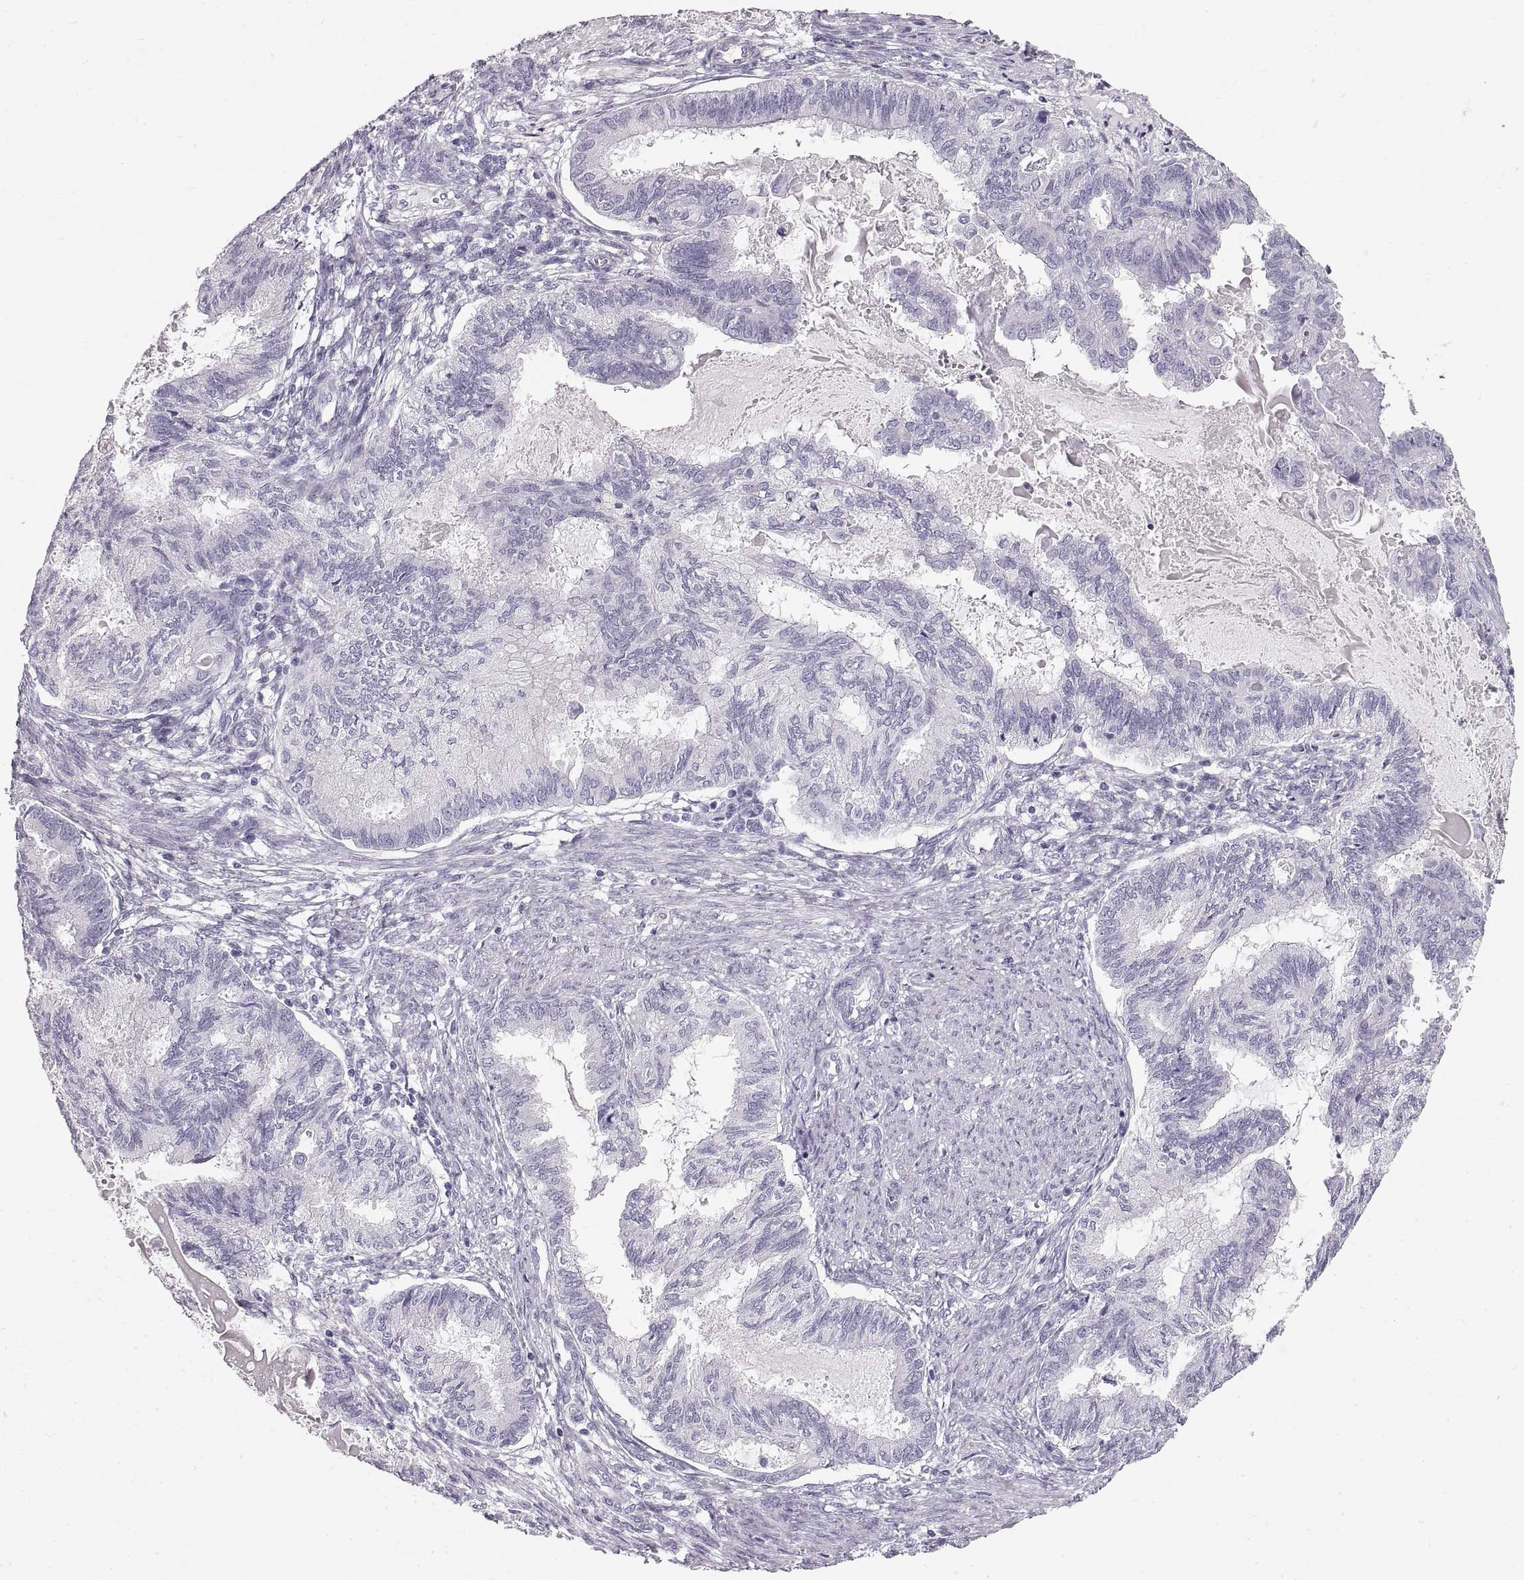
{"staining": {"intensity": "negative", "quantity": "none", "location": "none"}, "tissue": "endometrial cancer", "cell_type": "Tumor cells", "image_type": "cancer", "snomed": [{"axis": "morphology", "description": "Adenocarcinoma, NOS"}, {"axis": "topography", "description": "Endometrium"}], "caption": "High power microscopy image of an immunohistochemistry (IHC) image of endometrial cancer (adenocarcinoma), revealing no significant positivity in tumor cells.", "gene": "CRYAA", "patient": {"sex": "female", "age": 86}}